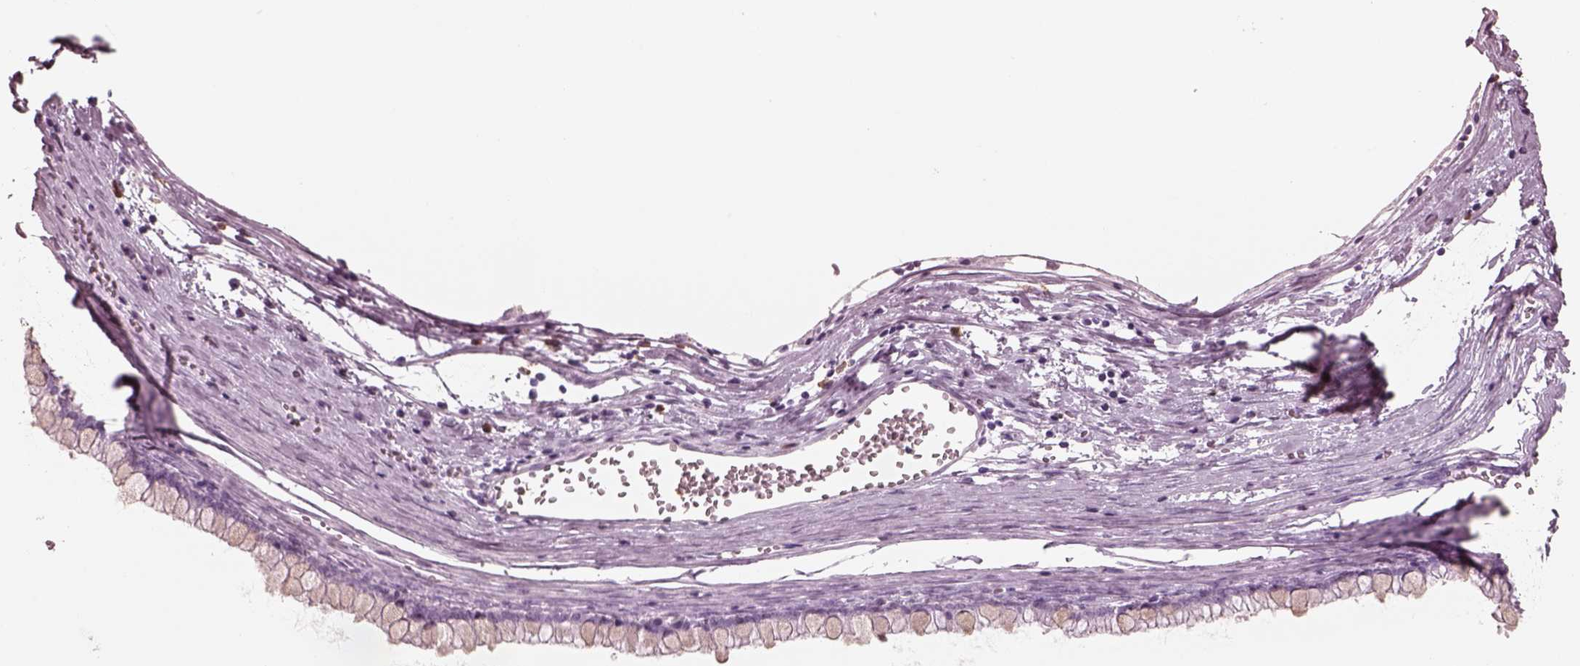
{"staining": {"intensity": "negative", "quantity": "none", "location": "none"}, "tissue": "ovarian cancer", "cell_type": "Tumor cells", "image_type": "cancer", "snomed": [{"axis": "morphology", "description": "Cystadenocarcinoma, mucinous, NOS"}, {"axis": "topography", "description": "Ovary"}], "caption": "An immunohistochemistry (IHC) image of mucinous cystadenocarcinoma (ovarian) is shown. There is no staining in tumor cells of mucinous cystadenocarcinoma (ovarian).", "gene": "ELANE", "patient": {"sex": "female", "age": 67}}